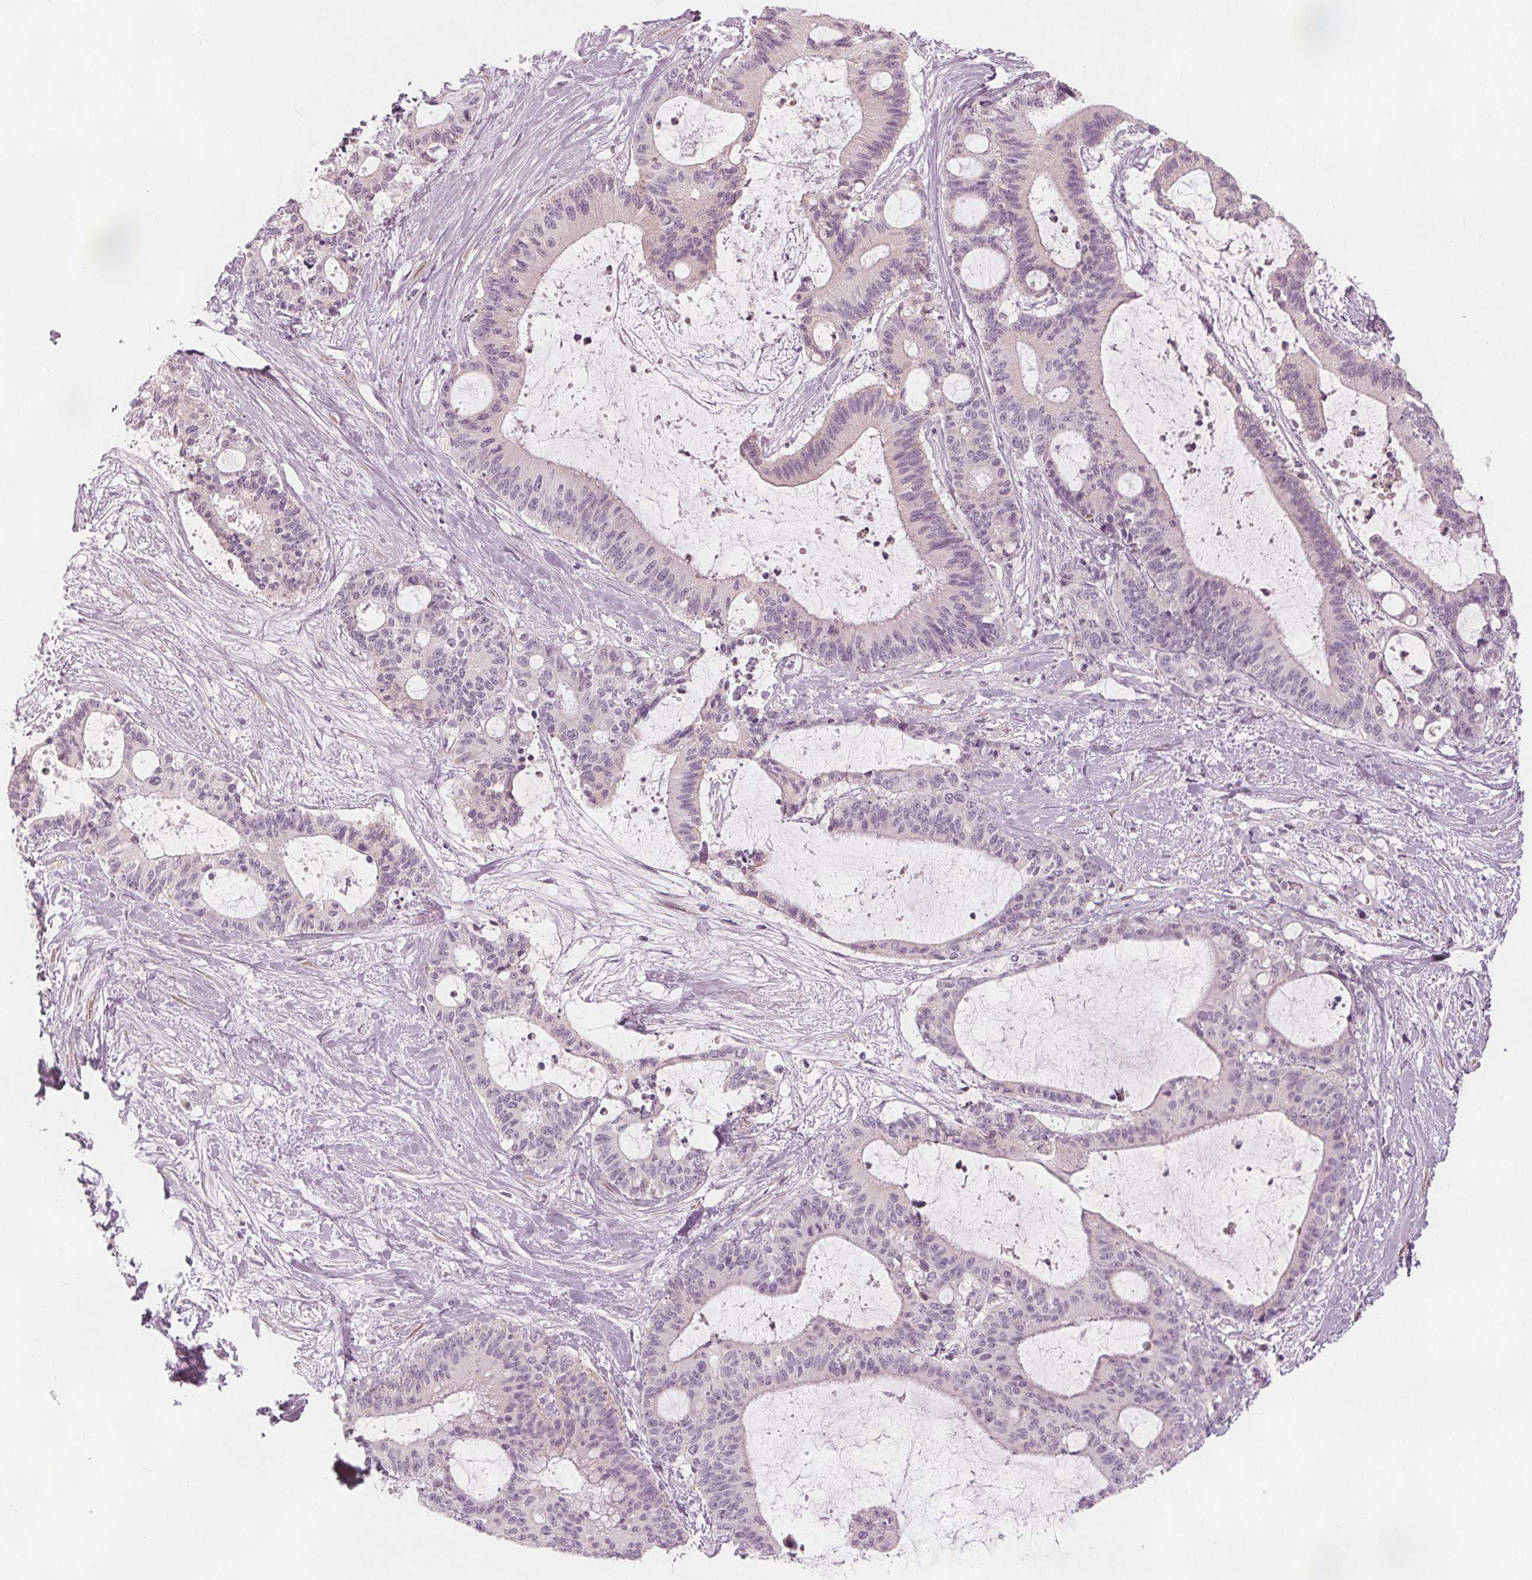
{"staining": {"intensity": "negative", "quantity": "none", "location": "none"}, "tissue": "liver cancer", "cell_type": "Tumor cells", "image_type": "cancer", "snomed": [{"axis": "morphology", "description": "Cholangiocarcinoma"}, {"axis": "topography", "description": "Liver"}], "caption": "Tumor cells show no significant protein positivity in liver cholangiocarcinoma. (DAB IHC with hematoxylin counter stain).", "gene": "BRSK1", "patient": {"sex": "female", "age": 73}}